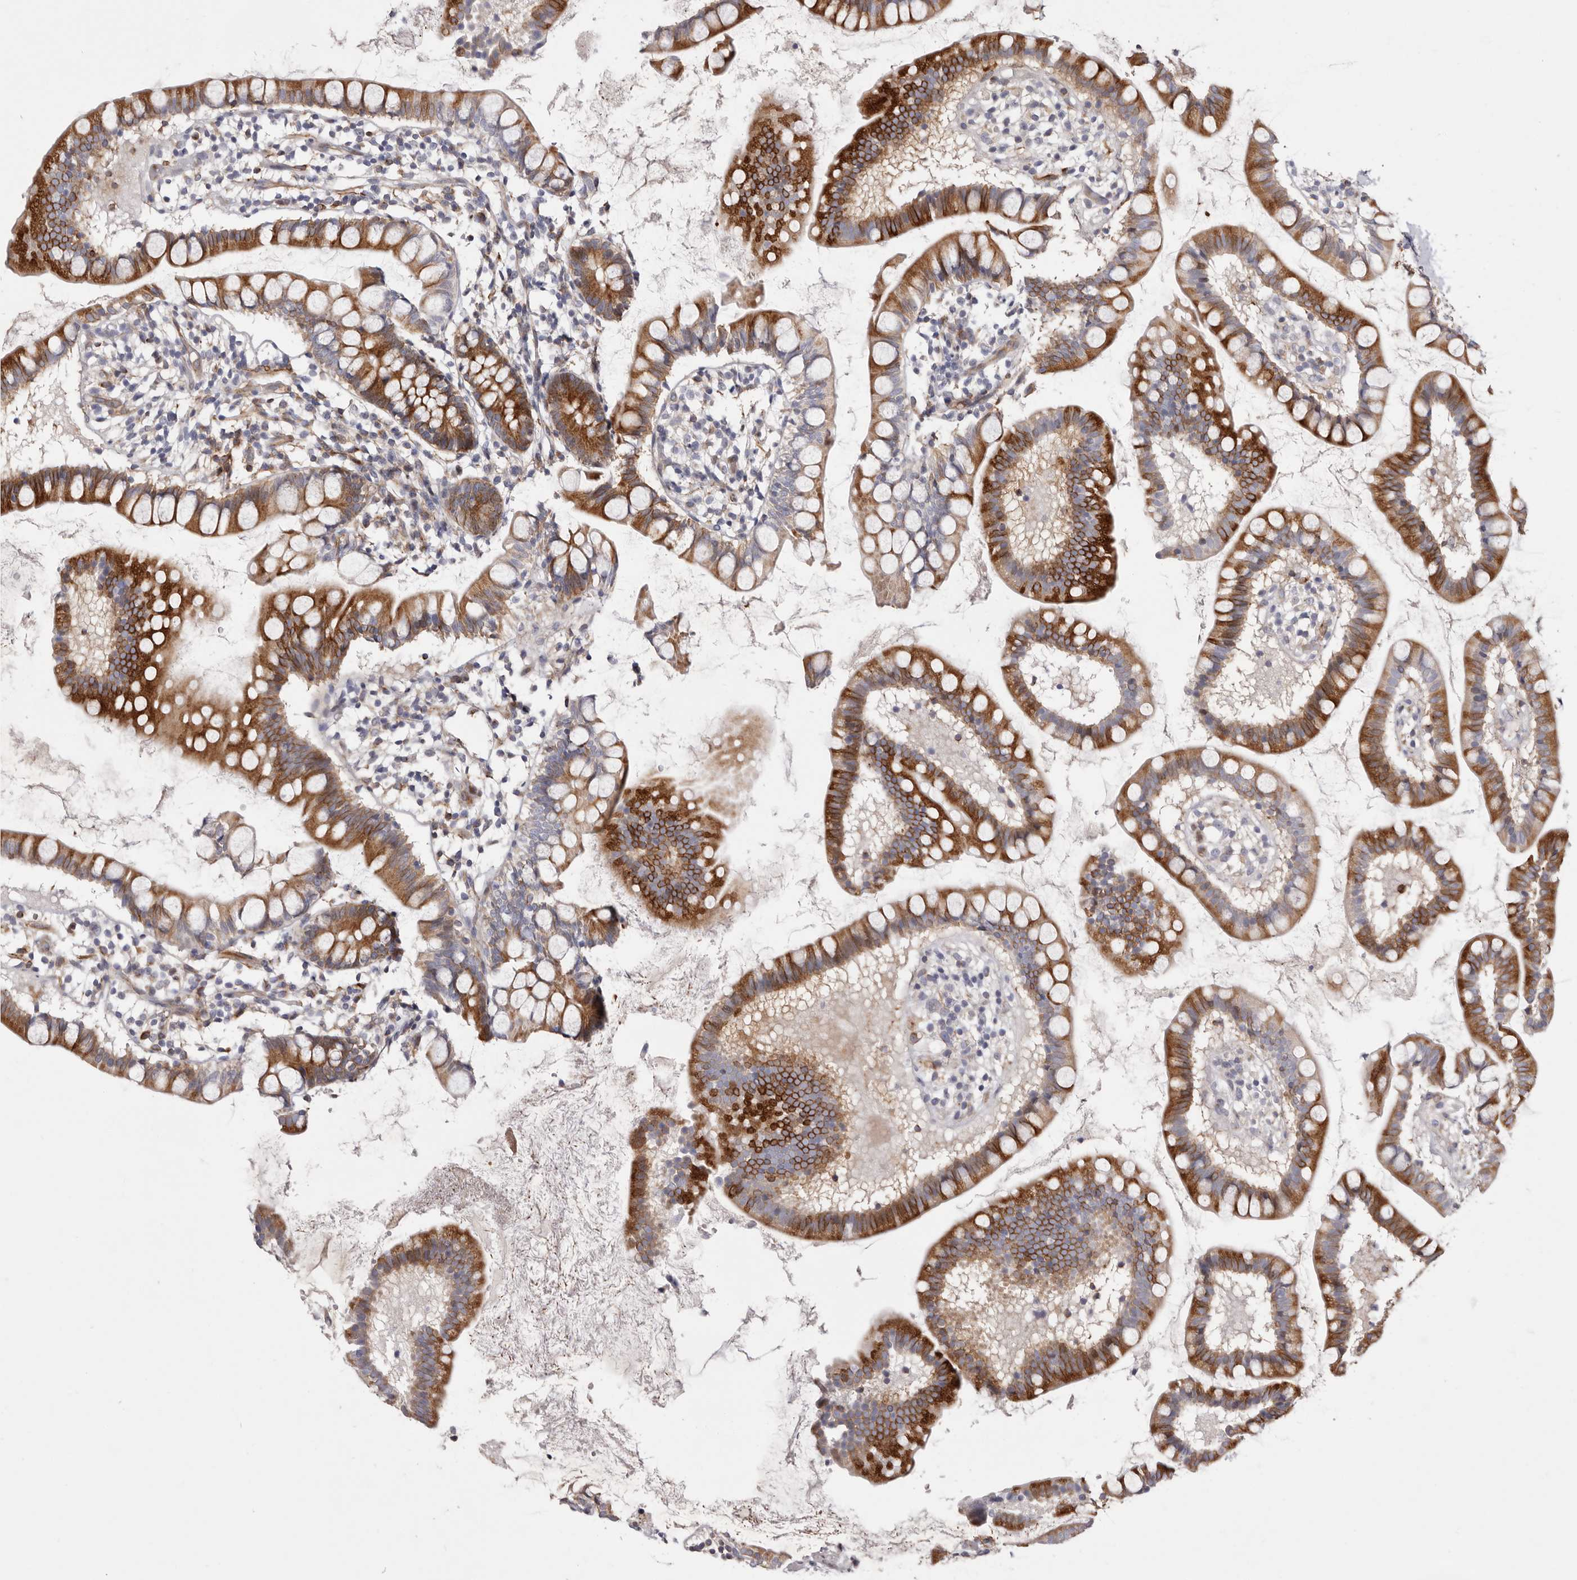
{"staining": {"intensity": "strong", "quantity": ">75%", "location": "cytoplasmic/membranous"}, "tissue": "small intestine", "cell_type": "Glandular cells", "image_type": "normal", "snomed": [{"axis": "morphology", "description": "Normal tissue, NOS"}, {"axis": "topography", "description": "Small intestine"}], "caption": "Benign small intestine reveals strong cytoplasmic/membranous positivity in about >75% of glandular cells, visualized by immunohistochemistry.", "gene": "TIMM17B", "patient": {"sex": "female", "age": 84}}